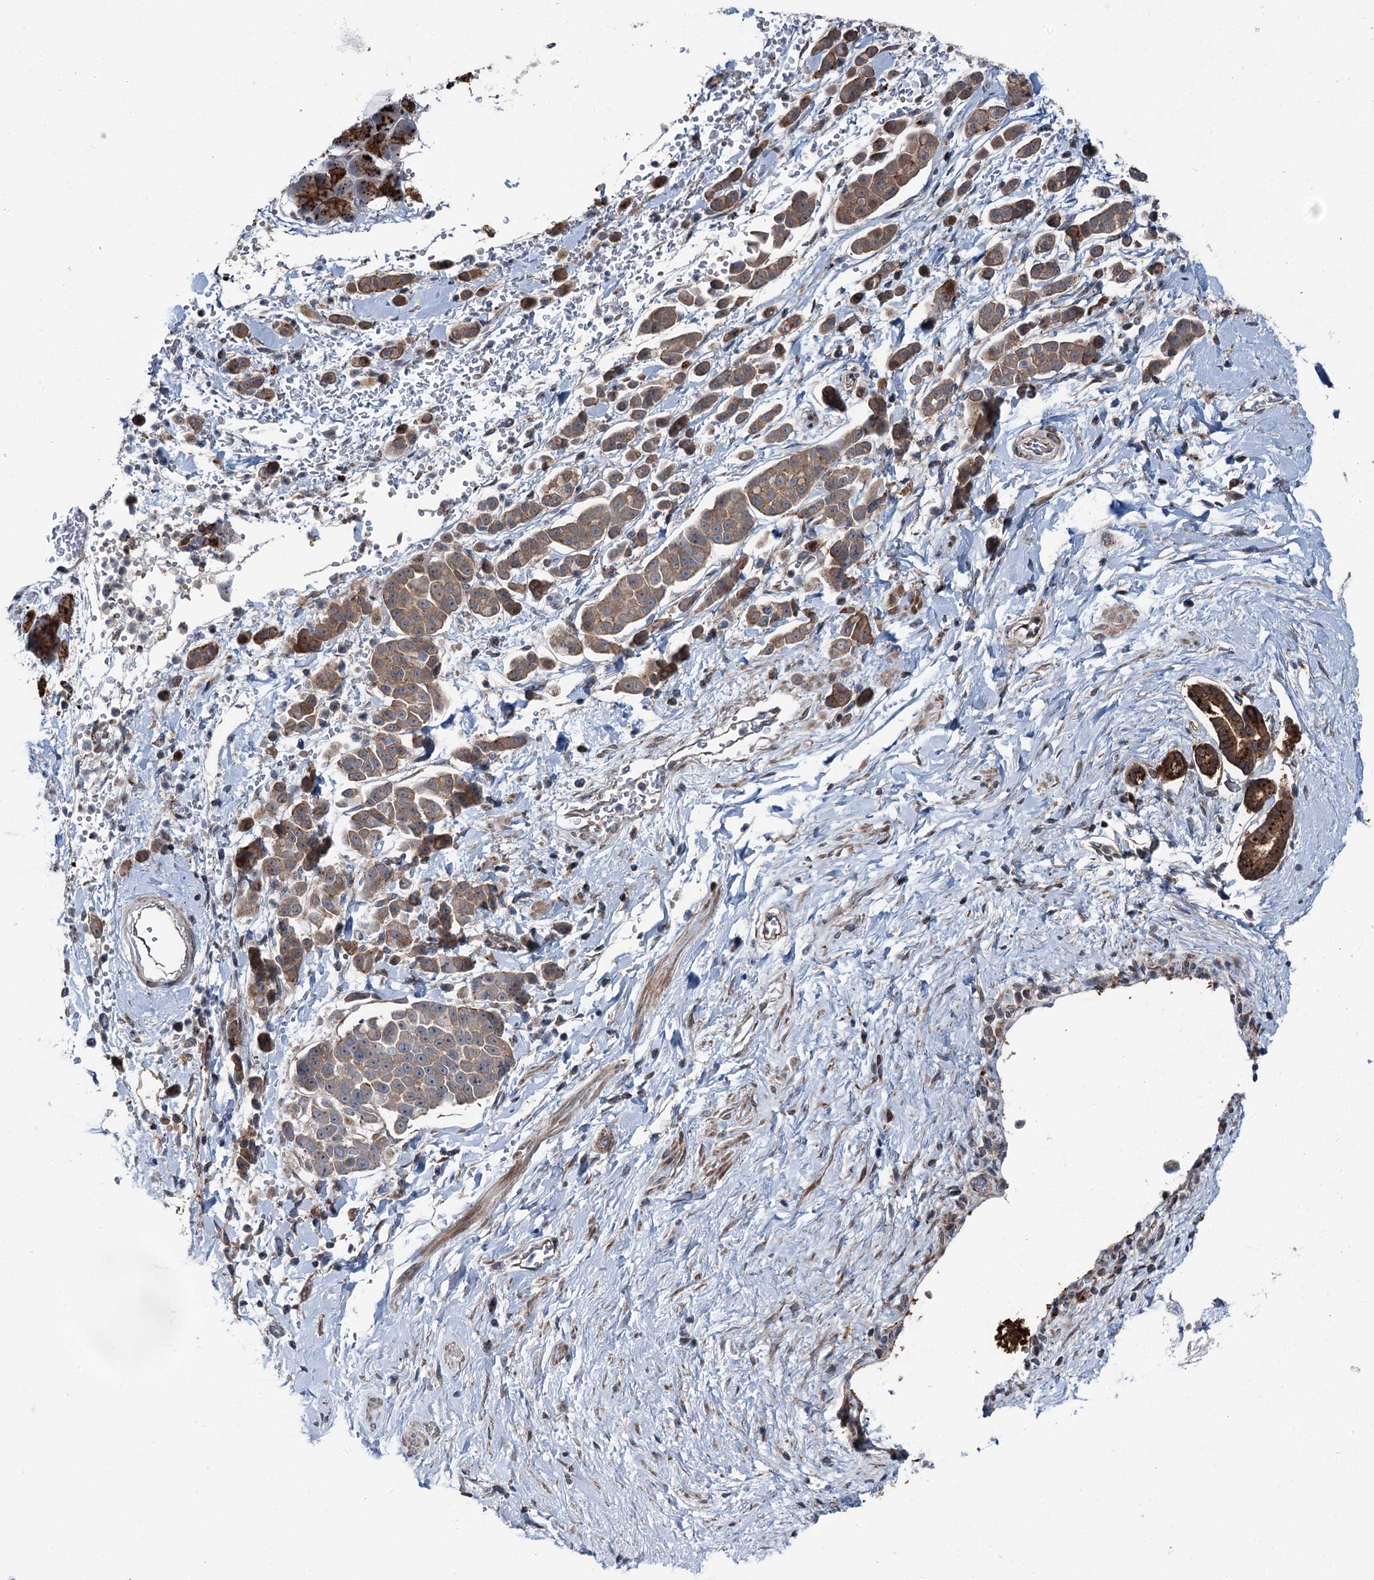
{"staining": {"intensity": "weak", "quantity": ">75%", "location": "cytoplasmic/membranous"}, "tissue": "pancreatic cancer", "cell_type": "Tumor cells", "image_type": "cancer", "snomed": [{"axis": "morphology", "description": "Normal tissue, NOS"}, {"axis": "morphology", "description": "Adenocarcinoma, NOS"}, {"axis": "topography", "description": "Pancreas"}], "caption": "Protein expression analysis of pancreatic adenocarcinoma shows weak cytoplasmic/membranous positivity in about >75% of tumor cells.", "gene": "POLR1D", "patient": {"sex": "female", "age": 64}}